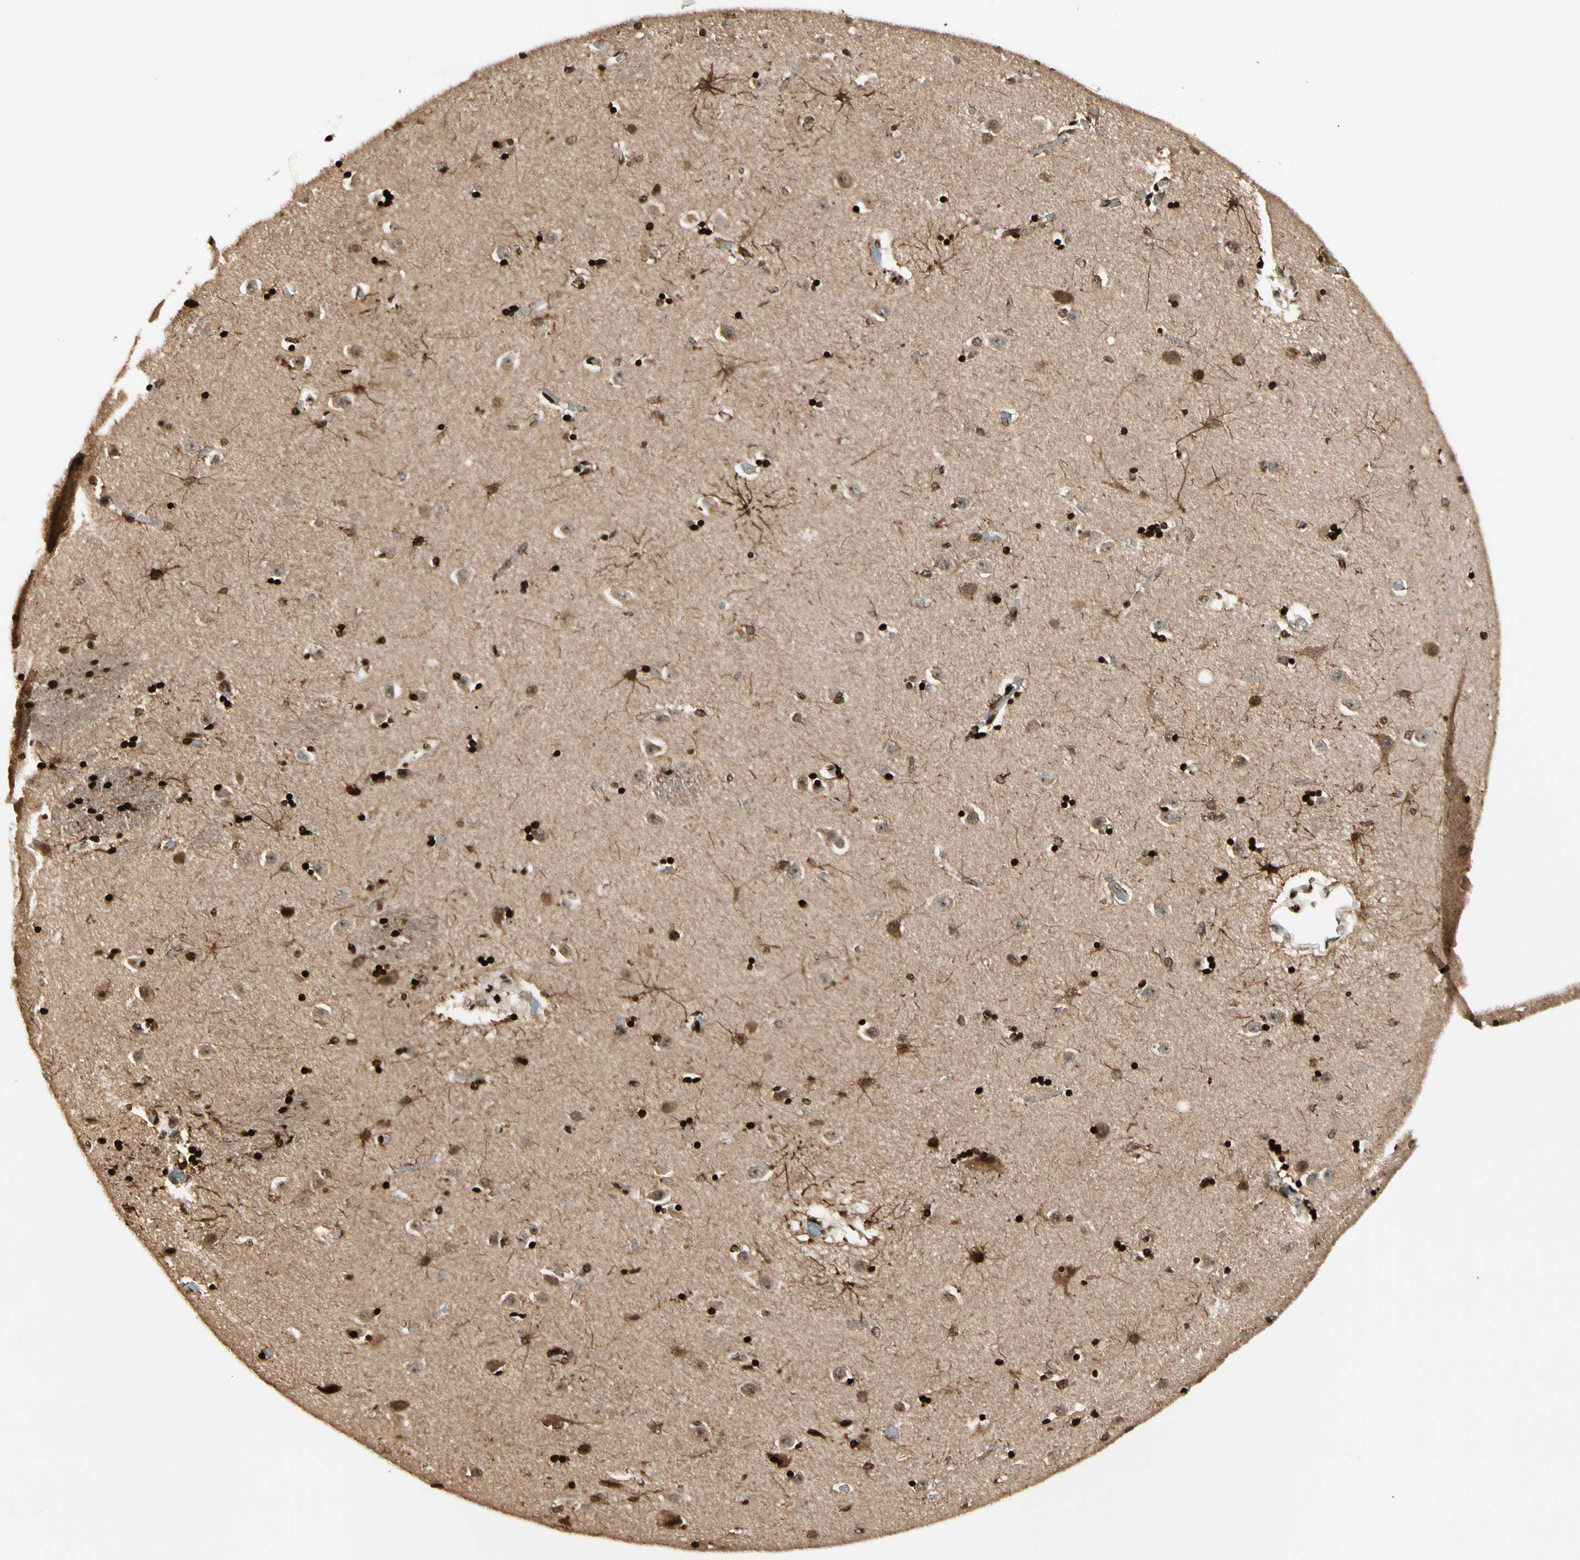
{"staining": {"intensity": "strong", "quantity": ">75%", "location": "nuclear"}, "tissue": "caudate", "cell_type": "Glial cells", "image_type": "normal", "snomed": [{"axis": "morphology", "description": "Normal tissue, NOS"}, {"axis": "topography", "description": "Lateral ventricle wall"}], "caption": "Brown immunohistochemical staining in normal caudate exhibits strong nuclear positivity in about >75% of glial cells. The protein is shown in brown color, while the nuclei are stained blue.", "gene": "TSHZ3", "patient": {"sex": "female", "age": 54}}